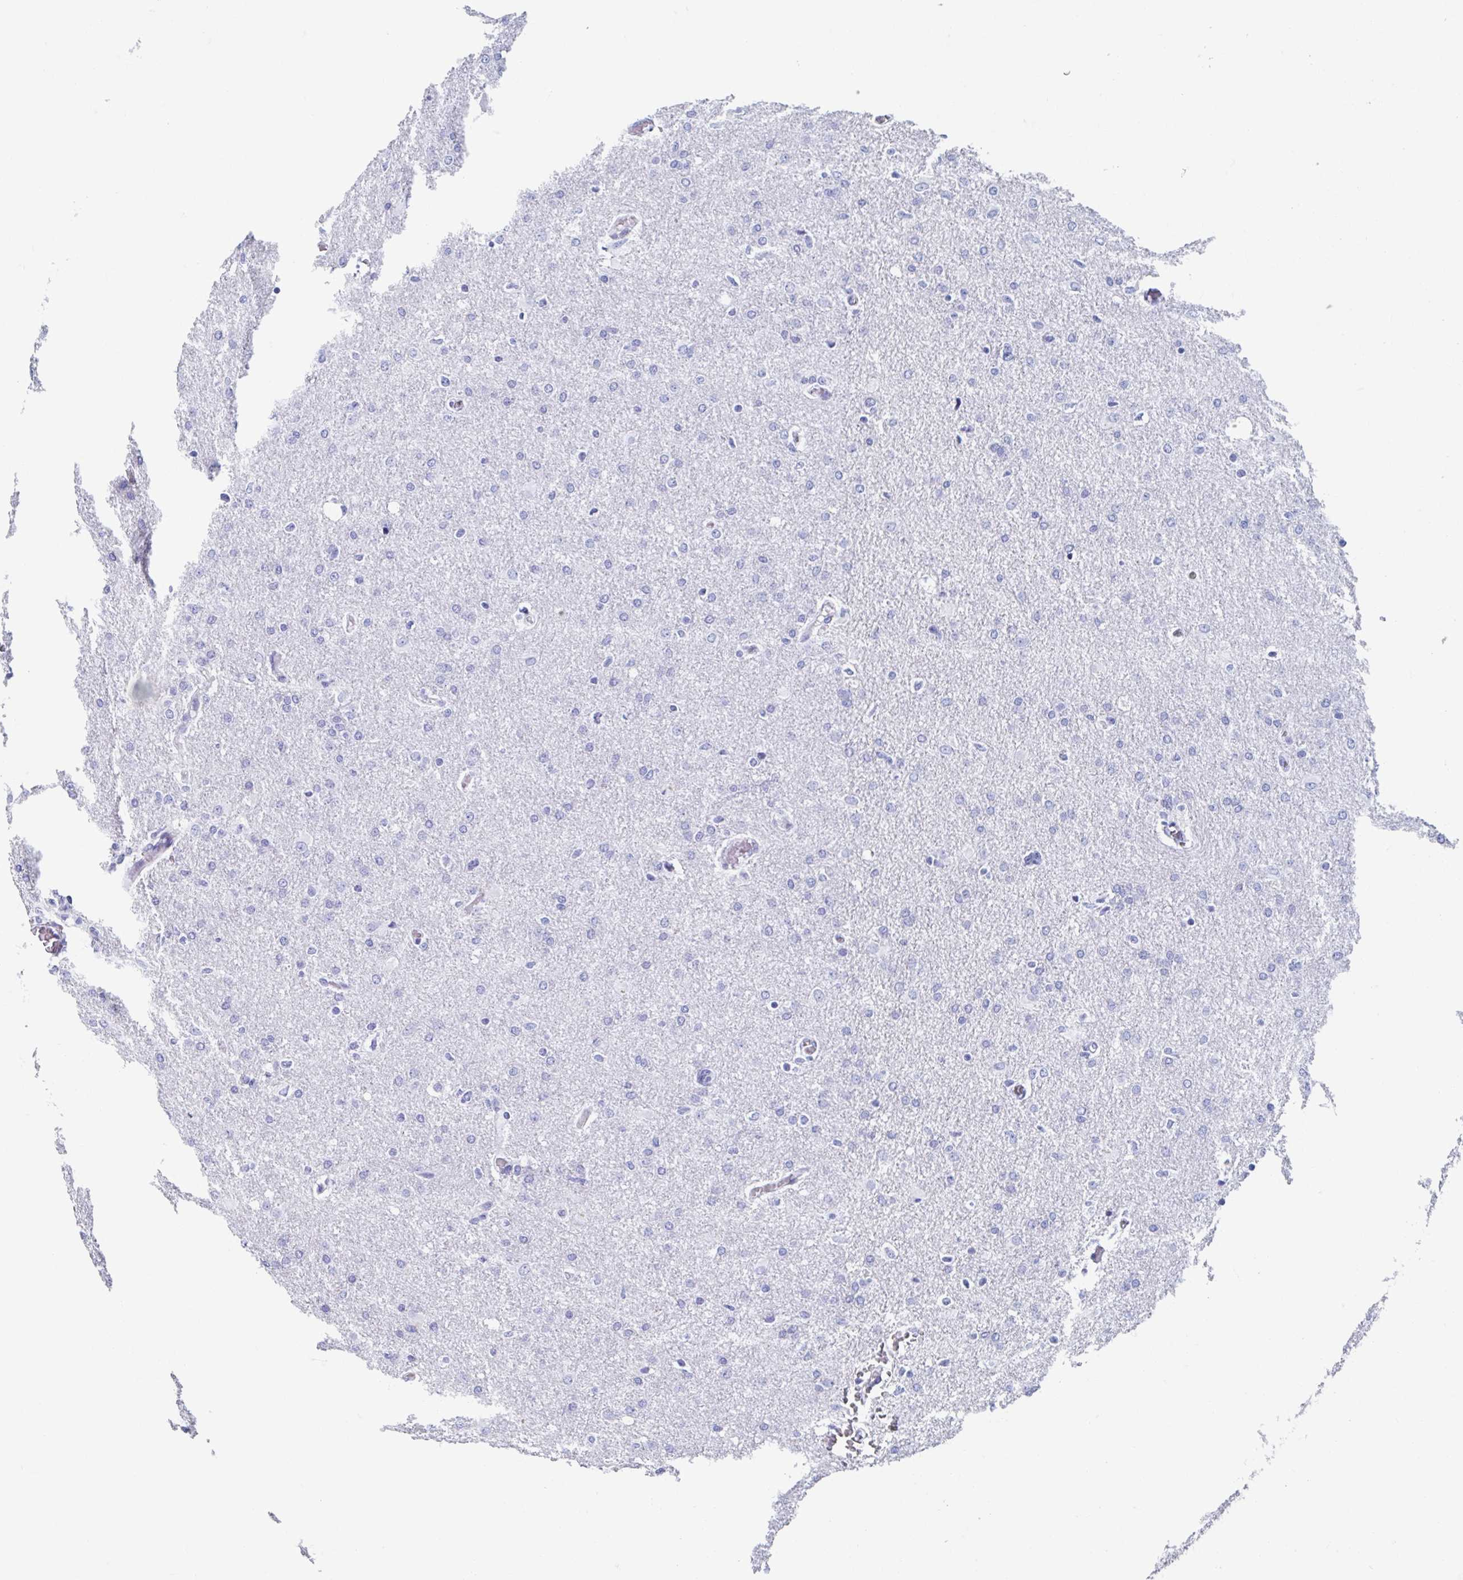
{"staining": {"intensity": "negative", "quantity": "none", "location": "none"}, "tissue": "glioma", "cell_type": "Tumor cells", "image_type": "cancer", "snomed": [{"axis": "morphology", "description": "Glioma, malignant, High grade"}, {"axis": "topography", "description": "Brain"}], "caption": "Immunohistochemistry (IHC) photomicrograph of malignant glioma (high-grade) stained for a protein (brown), which demonstrates no expression in tumor cells.", "gene": "C10orf53", "patient": {"sex": "male", "age": 68}}